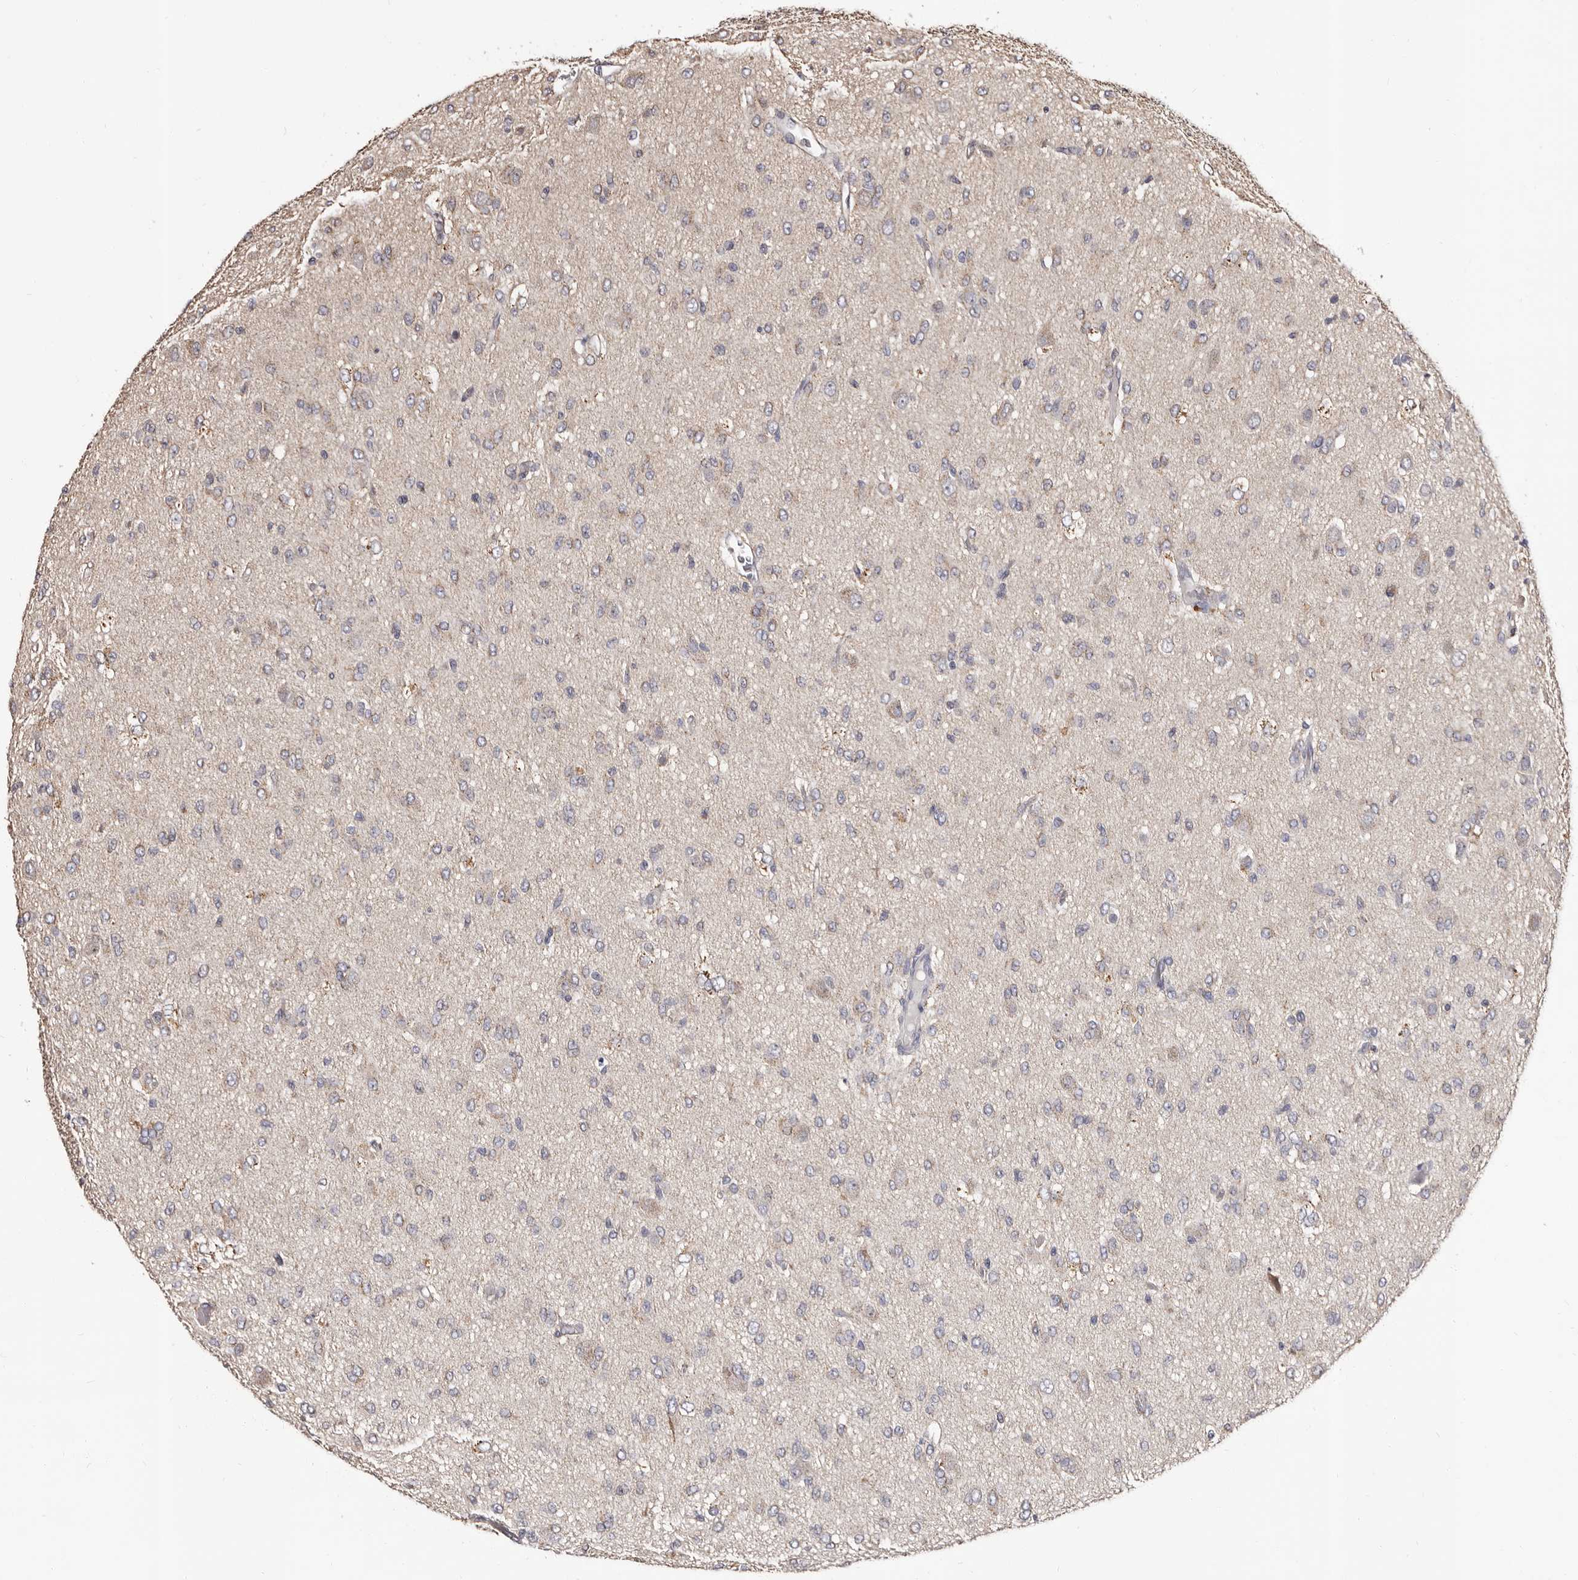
{"staining": {"intensity": "negative", "quantity": "none", "location": "none"}, "tissue": "glioma", "cell_type": "Tumor cells", "image_type": "cancer", "snomed": [{"axis": "morphology", "description": "Glioma, malignant, High grade"}, {"axis": "topography", "description": "Brain"}], "caption": "Immunohistochemistry of human glioma demonstrates no positivity in tumor cells.", "gene": "PTAFR", "patient": {"sex": "female", "age": 59}}